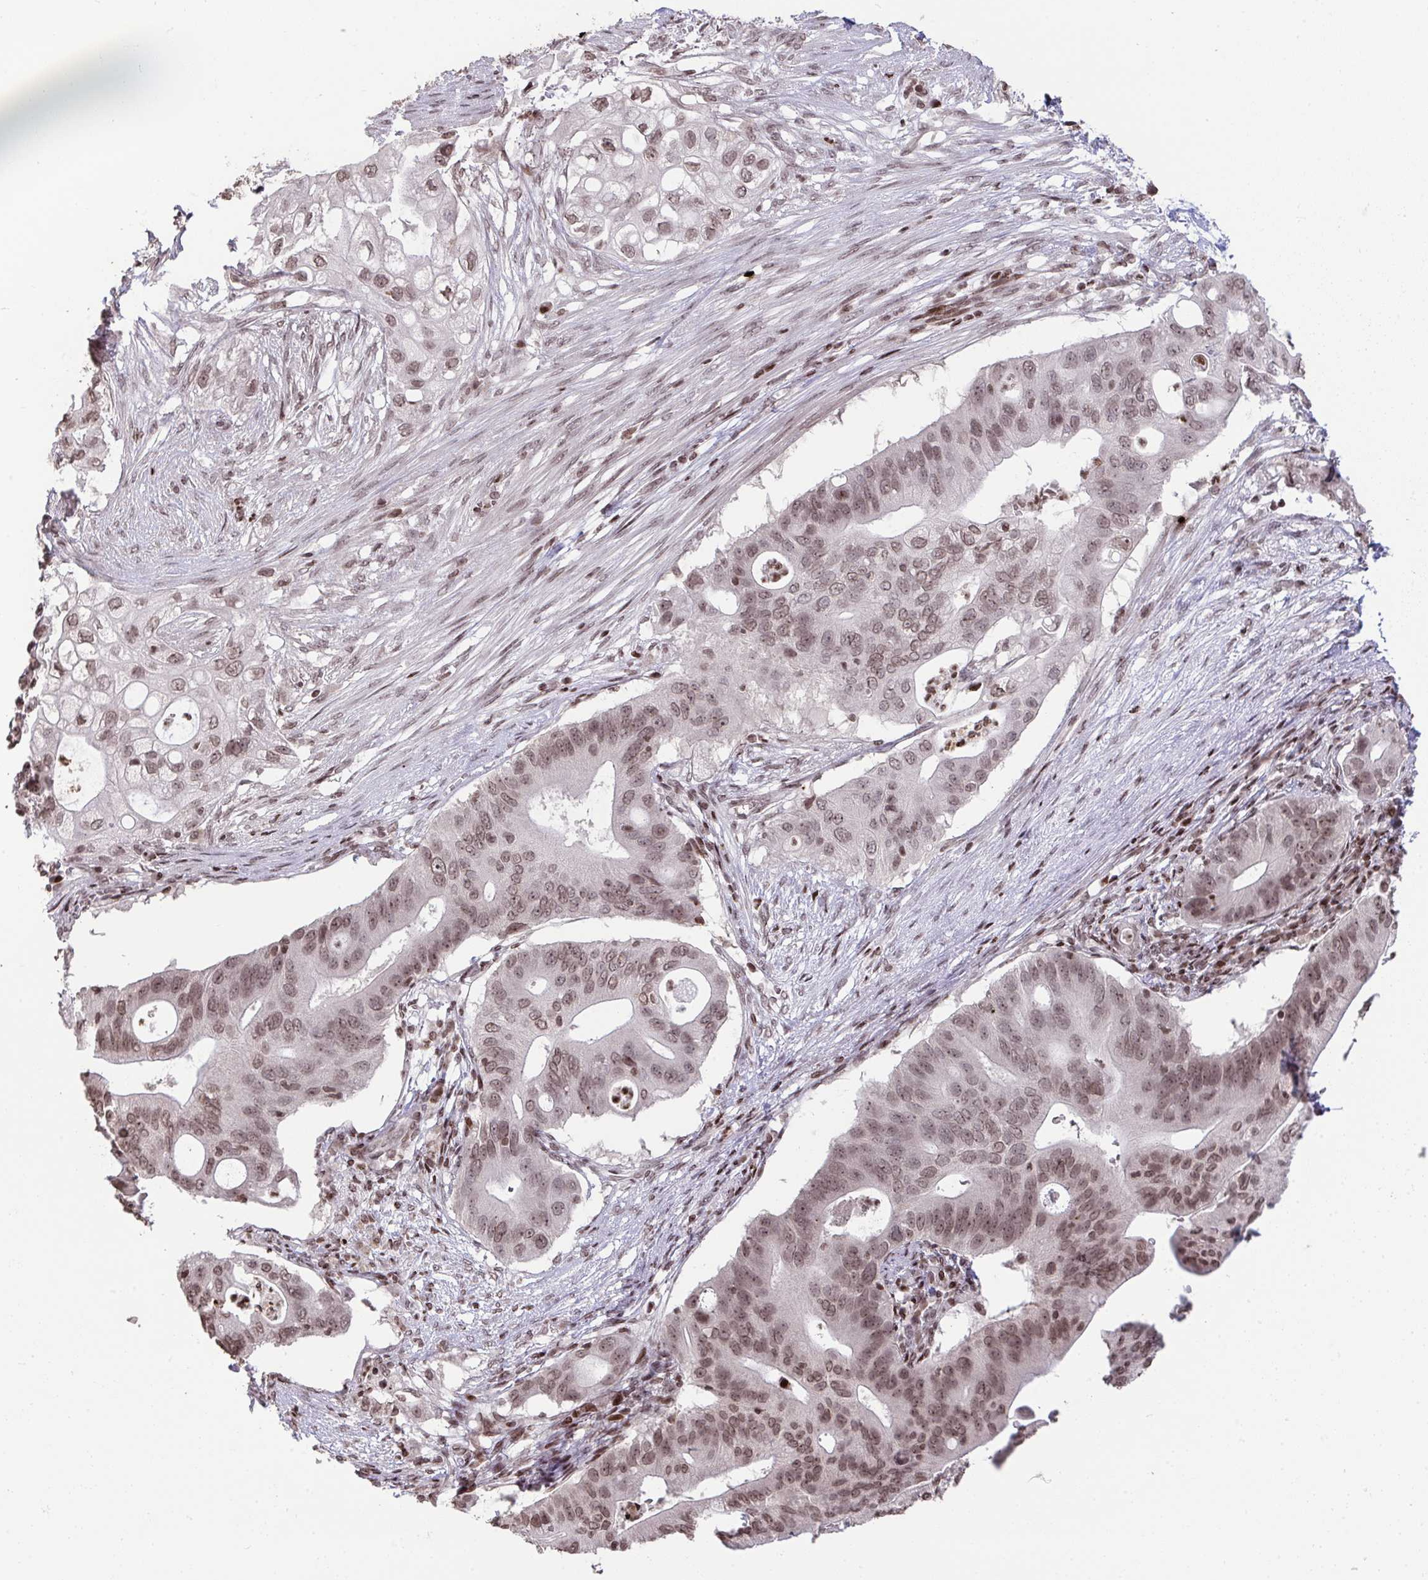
{"staining": {"intensity": "moderate", "quantity": ">75%", "location": "nuclear"}, "tissue": "pancreatic cancer", "cell_type": "Tumor cells", "image_type": "cancer", "snomed": [{"axis": "morphology", "description": "Adenocarcinoma, NOS"}, {"axis": "topography", "description": "Pancreas"}], "caption": "A brown stain shows moderate nuclear positivity of a protein in pancreatic cancer (adenocarcinoma) tumor cells.", "gene": "NIP7", "patient": {"sex": "female", "age": 72}}